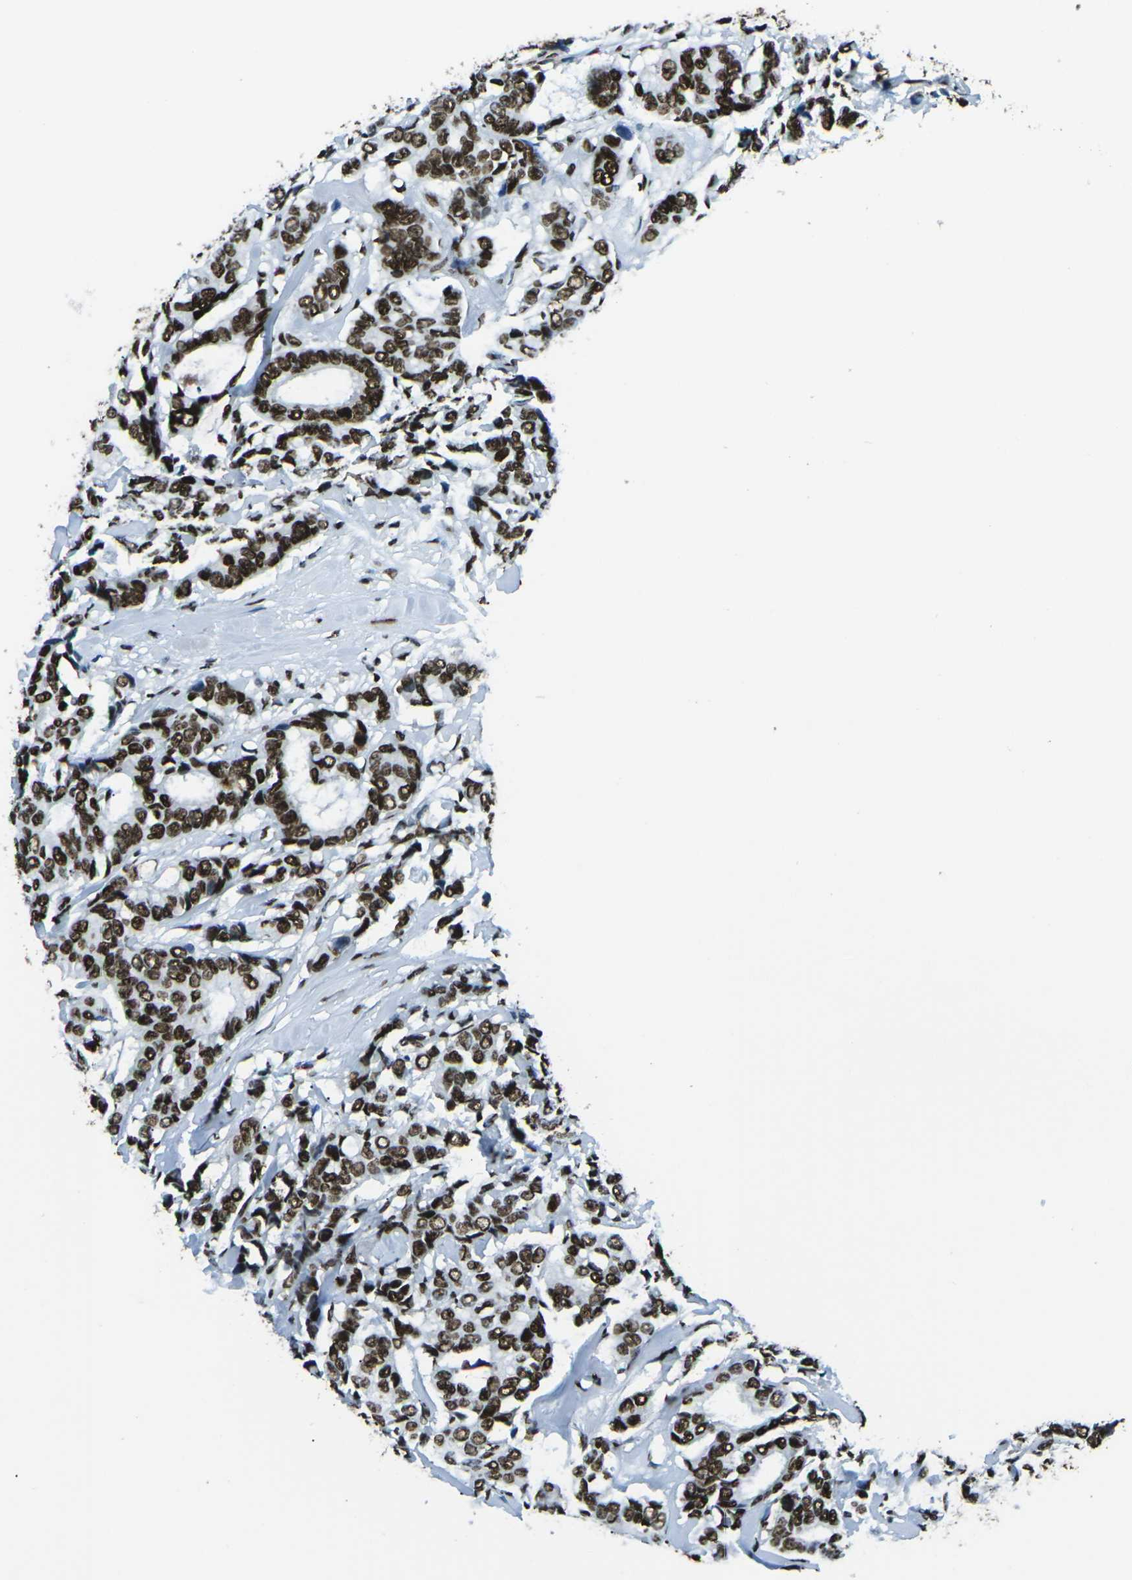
{"staining": {"intensity": "strong", "quantity": ">75%", "location": "nuclear"}, "tissue": "breast cancer", "cell_type": "Tumor cells", "image_type": "cancer", "snomed": [{"axis": "morphology", "description": "Duct carcinoma"}, {"axis": "topography", "description": "Breast"}], "caption": "Immunohistochemistry micrograph of neoplastic tissue: human infiltrating ductal carcinoma (breast) stained using IHC exhibits high levels of strong protein expression localized specifically in the nuclear of tumor cells, appearing as a nuclear brown color.", "gene": "HNRNPL", "patient": {"sex": "female", "age": 87}}